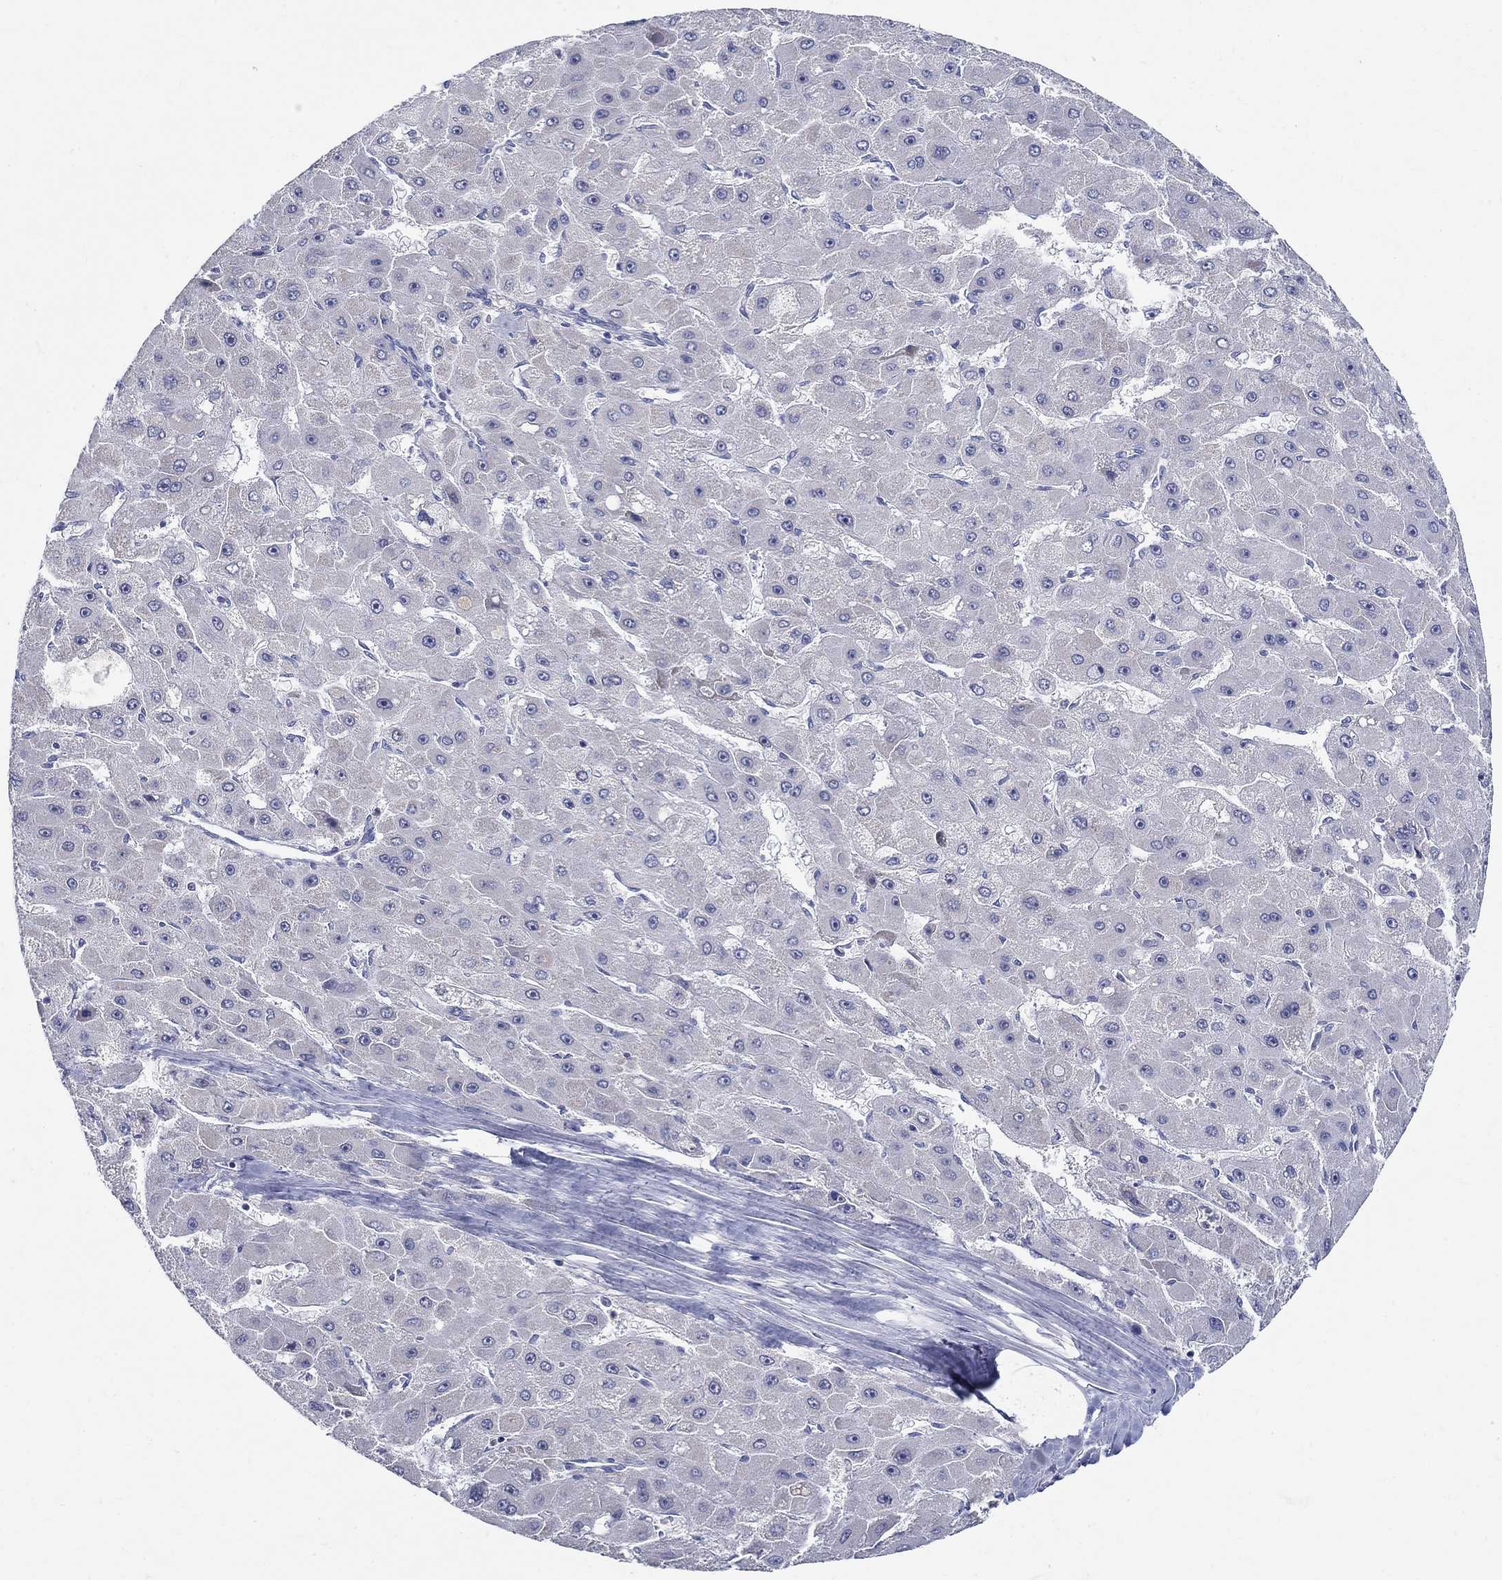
{"staining": {"intensity": "negative", "quantity": "none", "location": "none"}, "tissue": "liver cancer", "cell_type": "Tumor cells", "image_type": "cancer", "snomed": [{"axis": "morphology", "description": "Carcinoma, Hepatocellular, NOS"}, {"axis": "topography", "description": "Liver"}], "caption": "A photomicrograph of hepatocellular carcinoma (liver) stained for a protein exhibits no brown staining in tumor cells.", "gene": "CRYGD", "patient": {"sex": "female", "age": 25}}